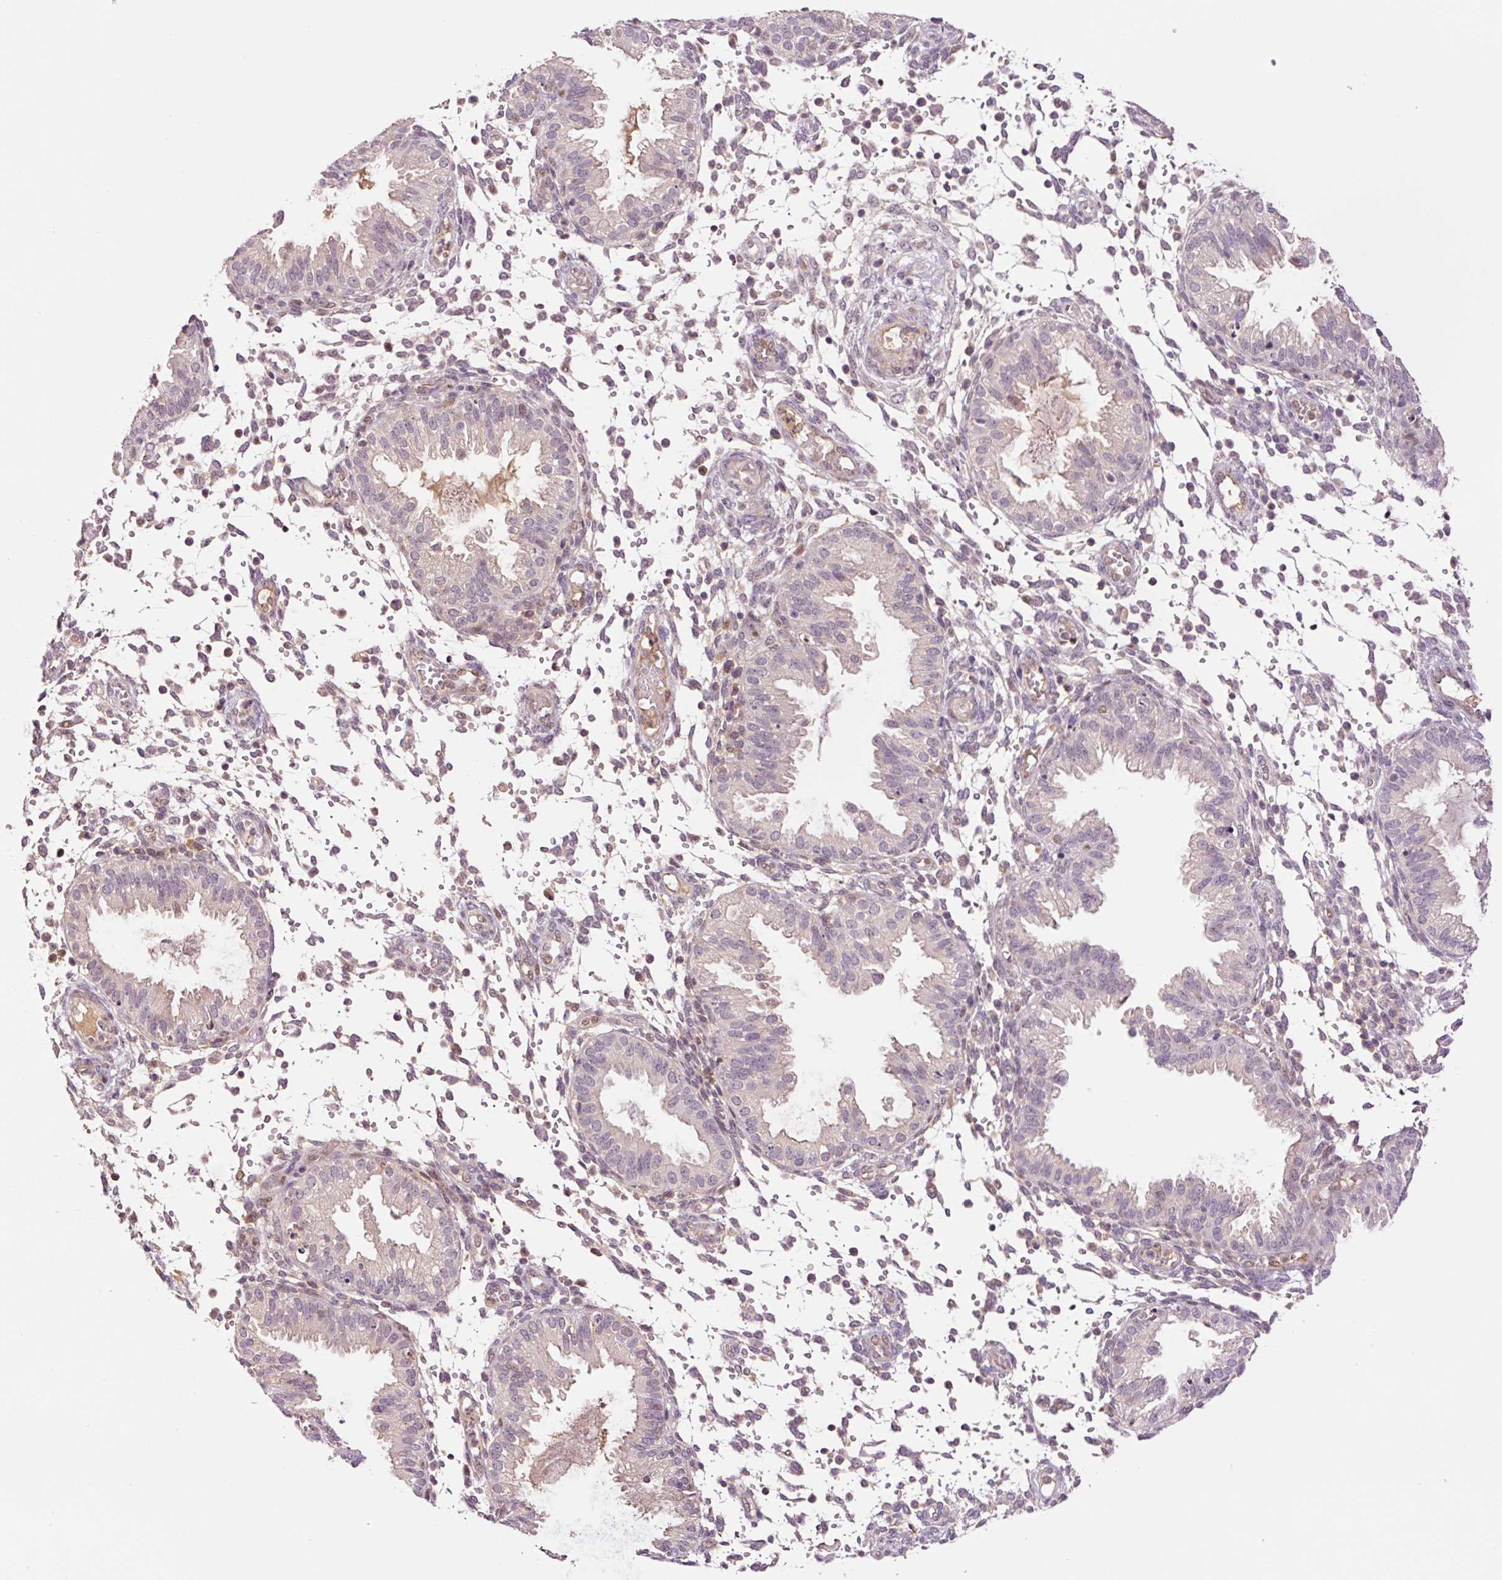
{"staining": {"intensity": "negative", "quantity": "none", "location": "none"}, "tissue": "endometrium", "cell_type": "Cells in endometrial stroma", "image_type": "normal", "snomed": [{"axis": "morphology", "description": "Normal tissue, NOS"}, {"axis": "topography", "description": "Endometrium"}], "caption": "Immunohistochemical staining of unremarkable human endometrium displays no significant positivity in cells in endometrial stroma. Nuclei are stained in blue.", "gene": "DPPA4", "patient": {"sex": "female", "age": 33}}